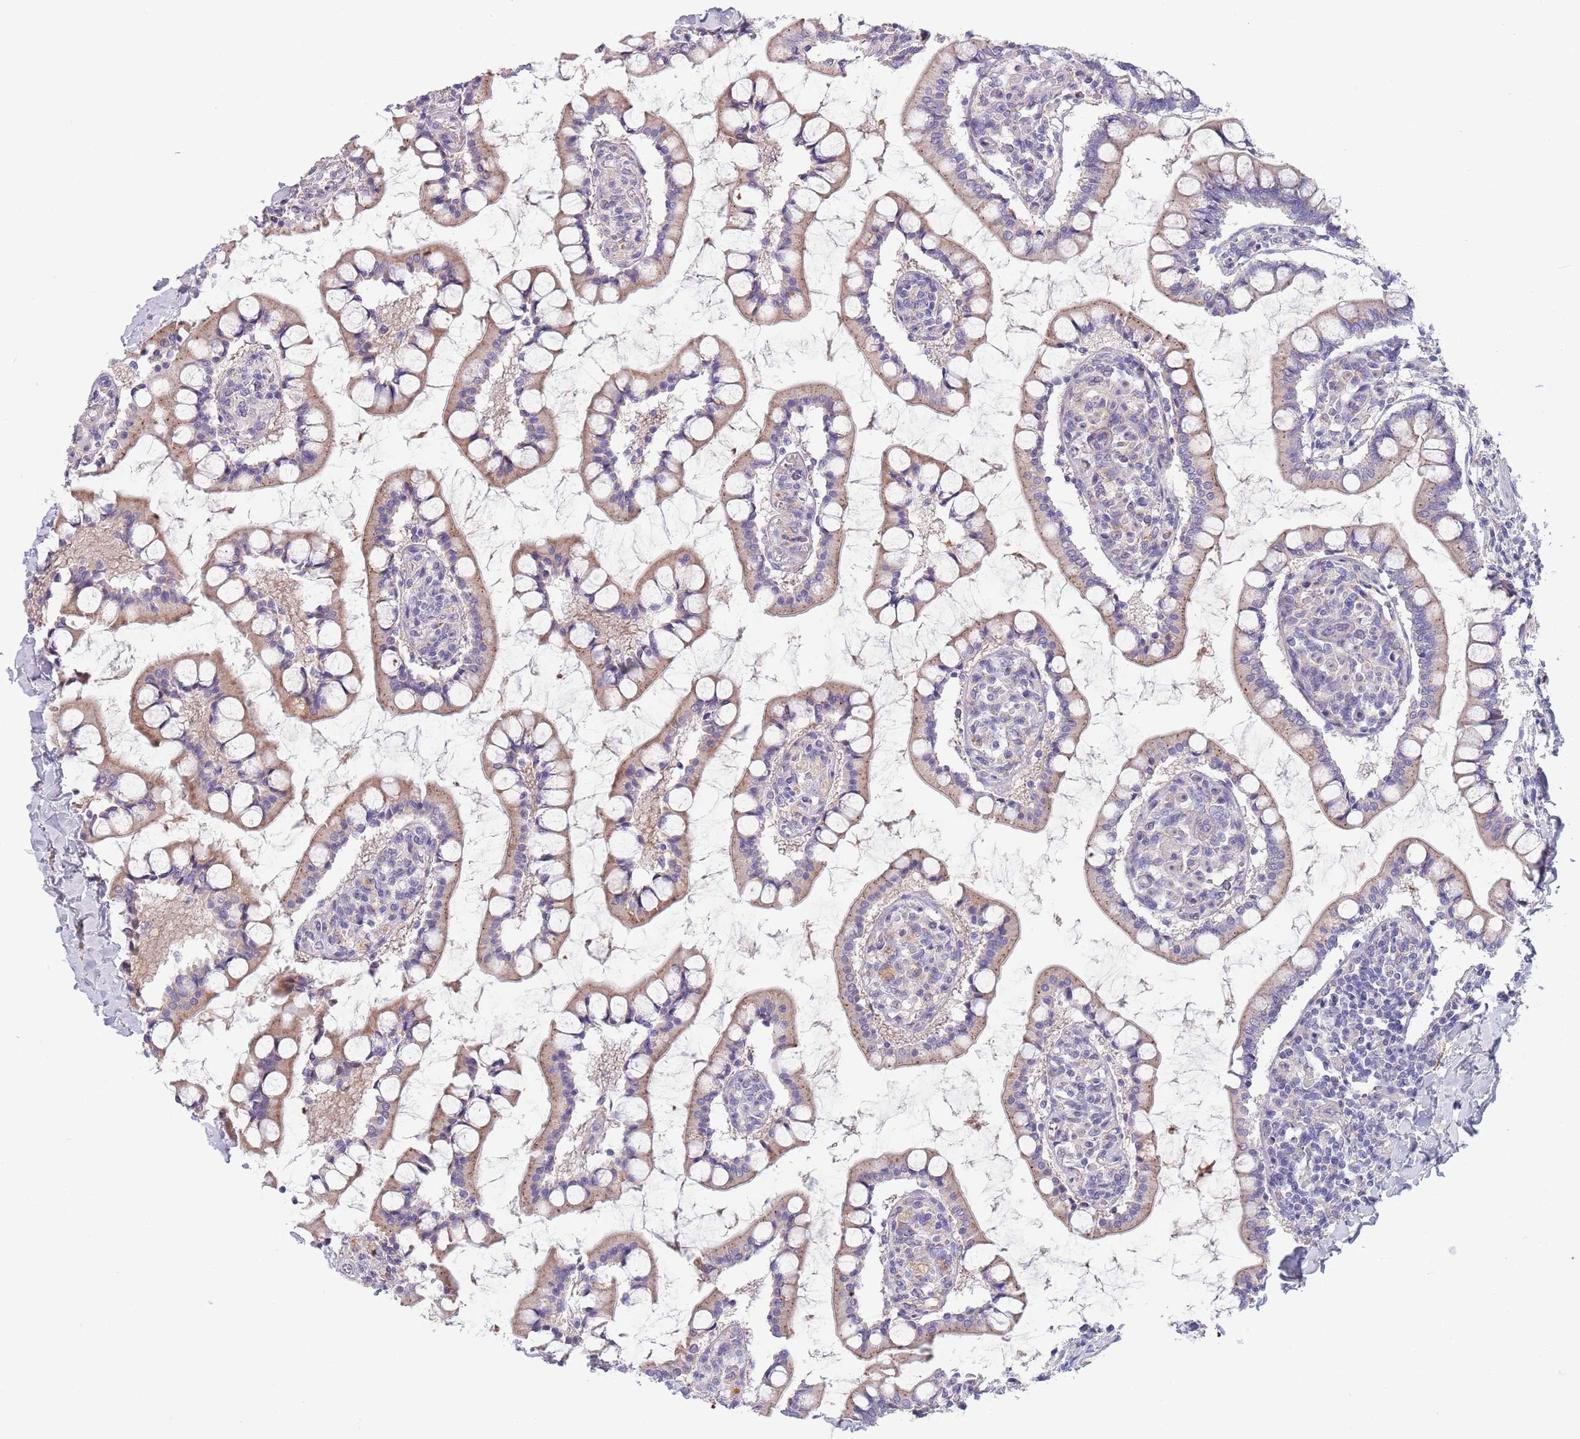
{"staining": {"intensity": "moderate", "quantity": "25%-75%", "location": "cytoplasmic/membranous"}, "tissue": "small intestine", "cell_type": "Glandular cells", "image_type": "normal", "snomed": [{"axis": "morphology", "description": "Normal tissue, NOS"}, {"axis": "topography", "description": "Small intestine"}], "caption": "Protein expression analysis of unremarkable small intestine reveals moderate cytoplasmic/membranous staining in about 25%-75% of glandular cells.", "gene": "MAN1C1", "patient": {"sex": "male", "age": 52}}